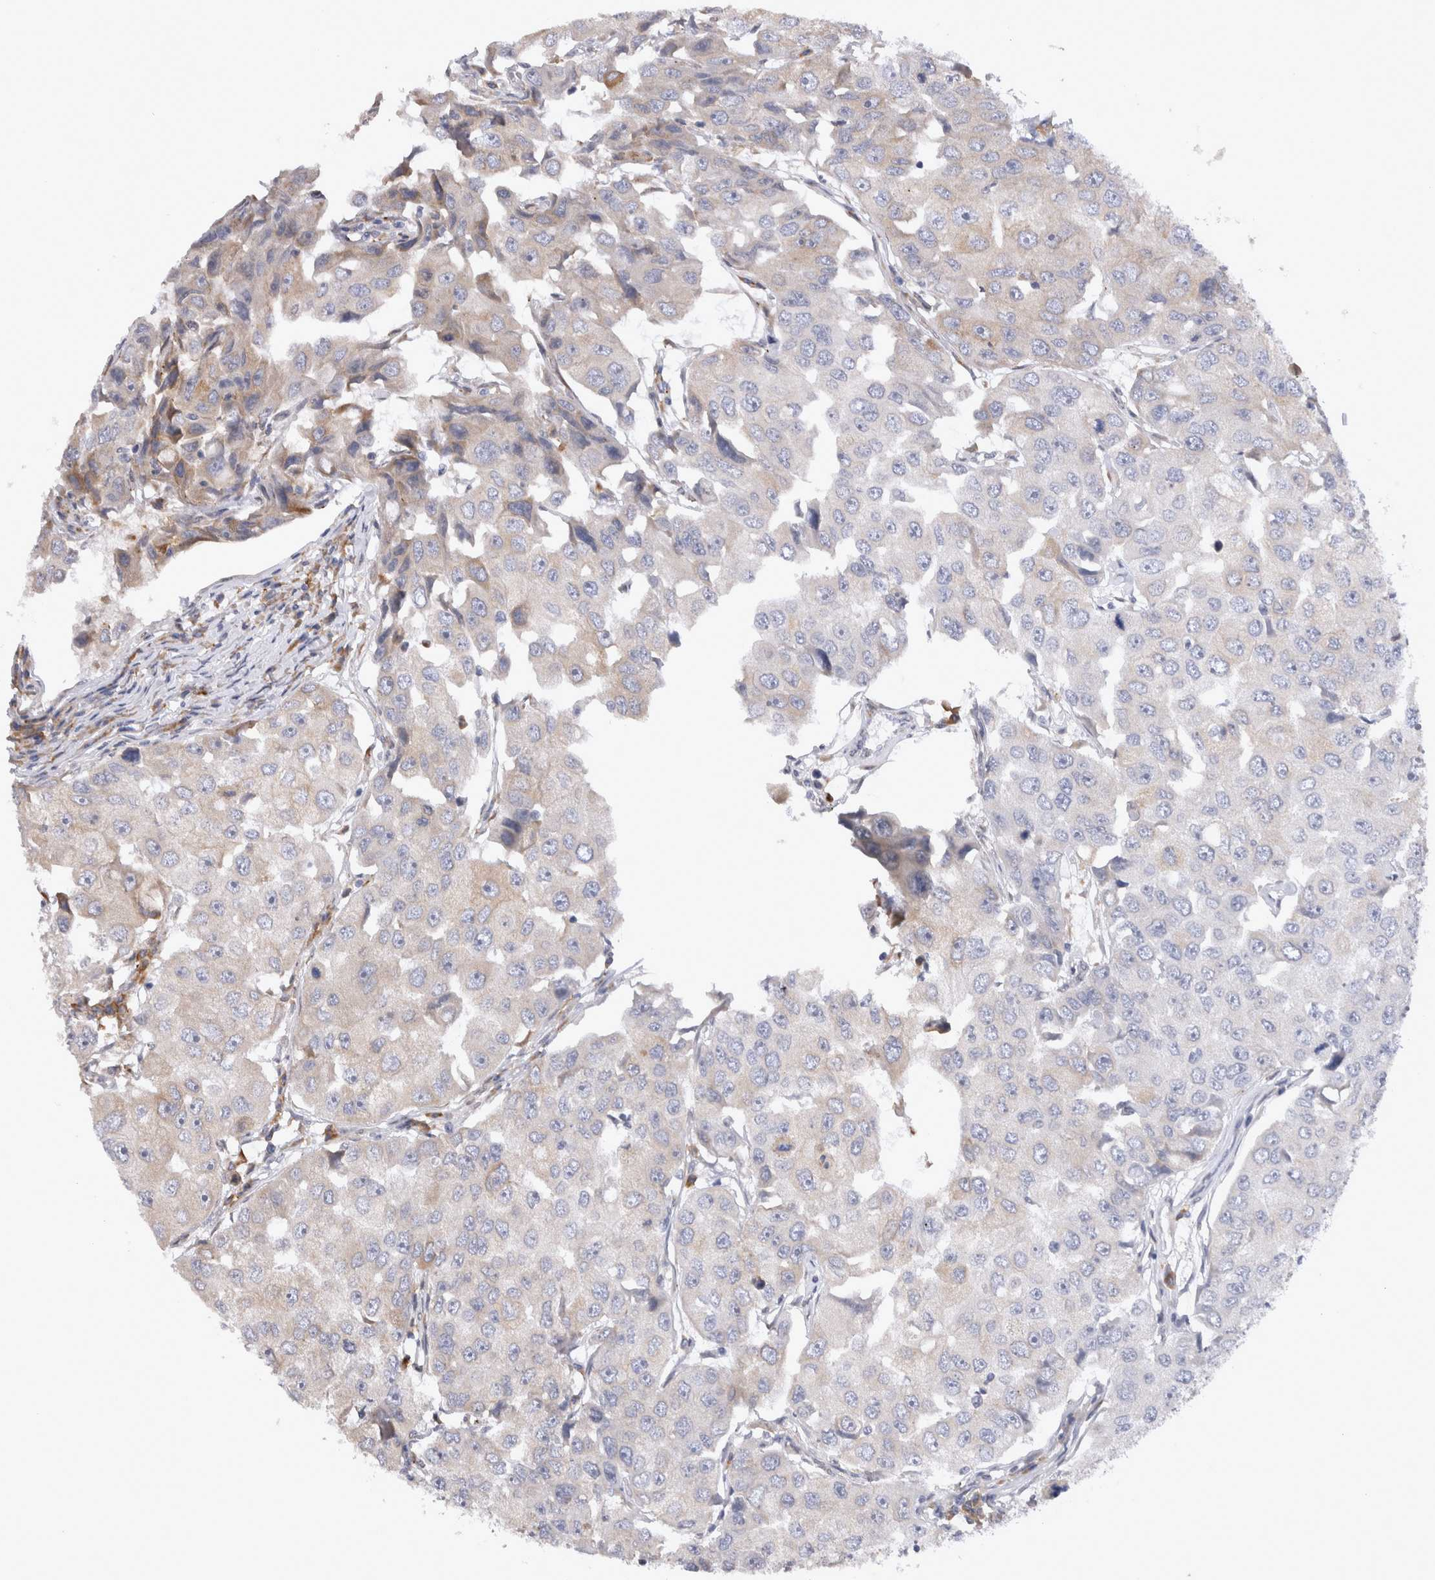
{"staining": {"intensity": "negative", "quantity": "none", "location": "none"}, "tissue": "breast cancer", "cell_type": "Tumor cells", "image_type": "cancer", "snomed": [{"axis": "morphology", "description": "Duct carcinoma"}, {"axis": "topography", "description": "Breast"}], "caption": "DAB (3,3'-diaminobenzidine) immunohistochemical staining of intraductal carcinoma (breast) demonstrates no significant positivity in tumor cells.", "gene": "VCPIP1", "patient": {"sex": "female", "age": 27}}